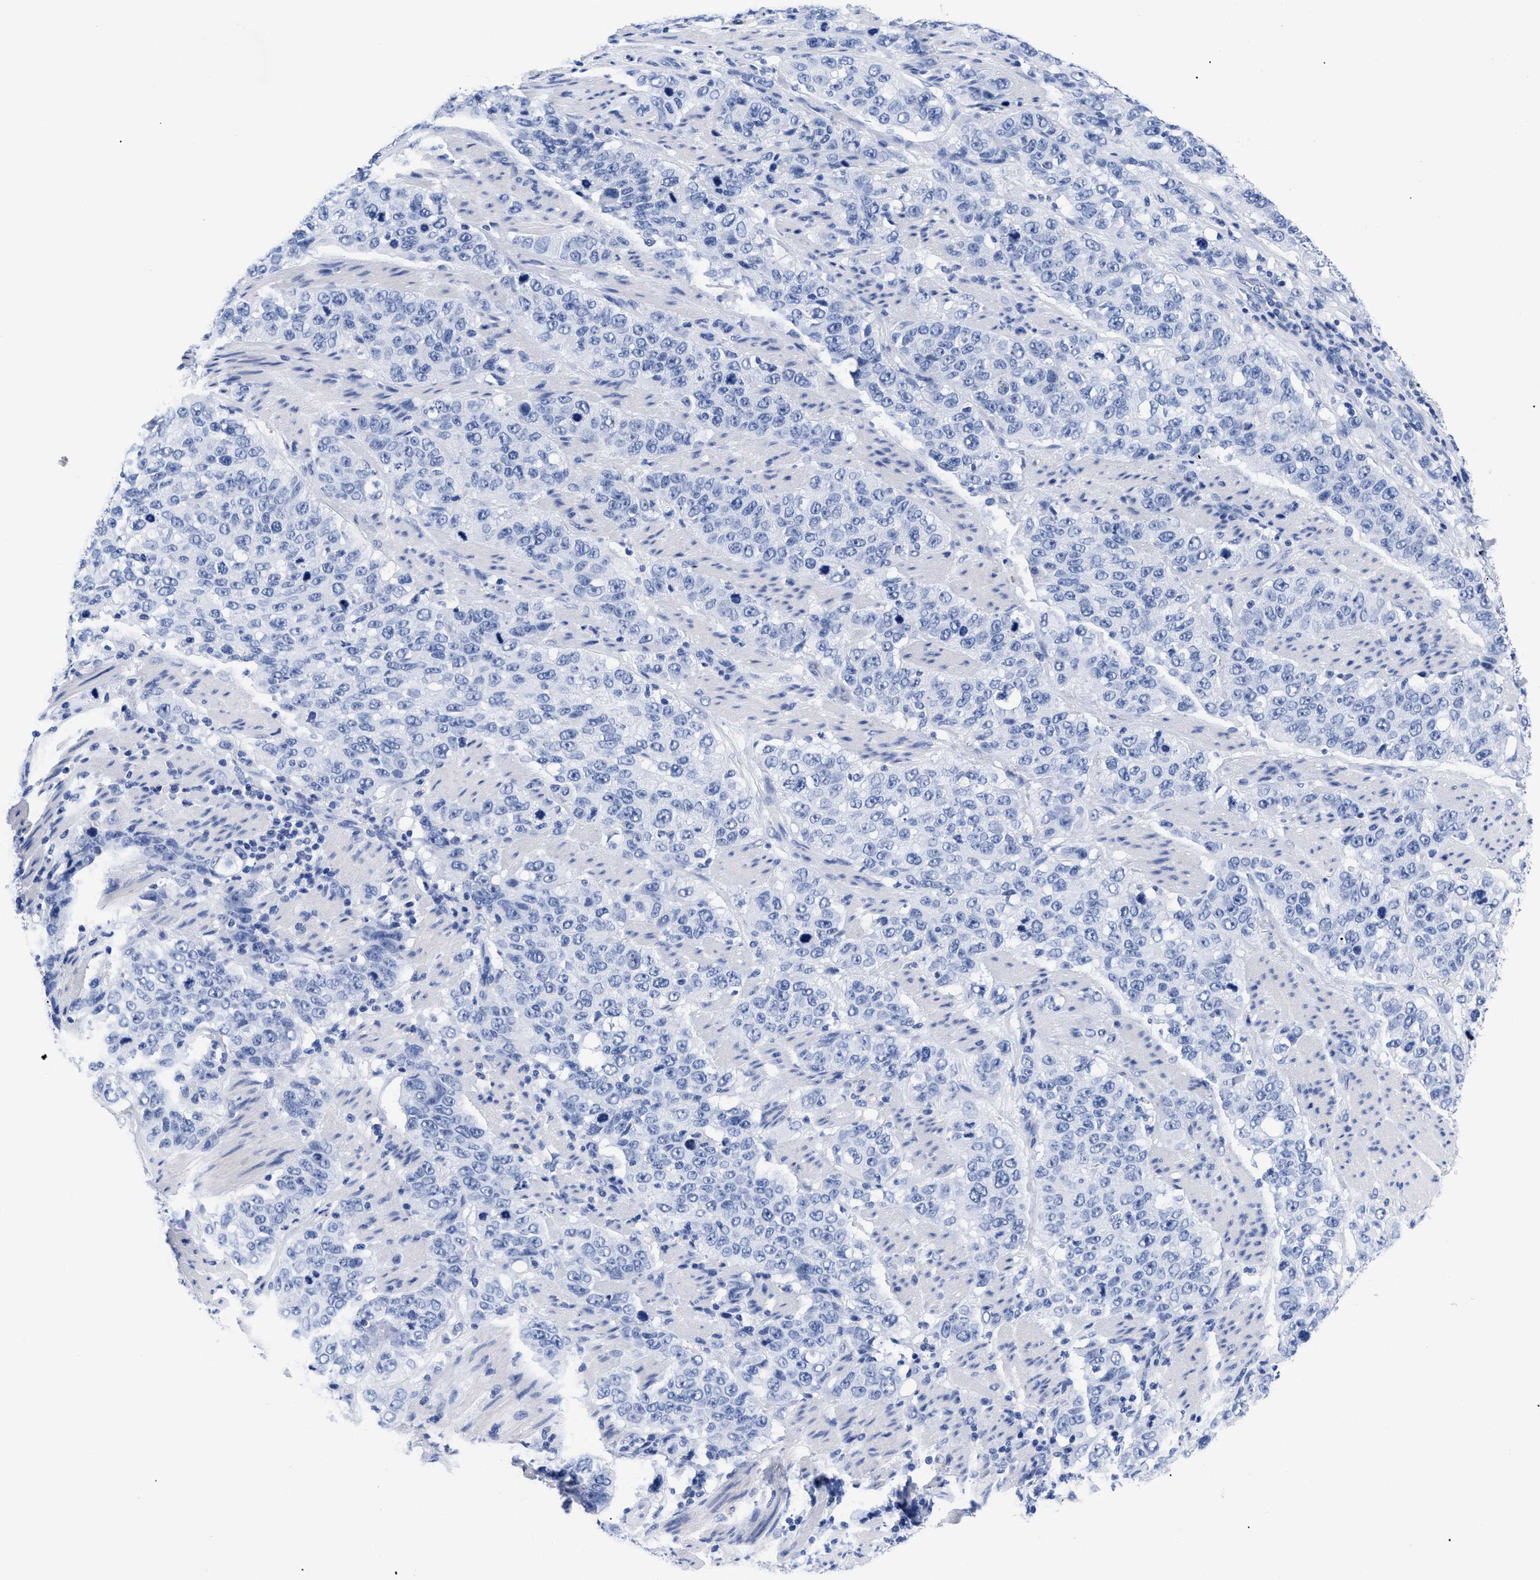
{"staining": {"intensity": "negative", "quantity": "none", "location": "none"}, "tissue": "stomach cancer", "cell_type": "Tumor cells", "image_type": "cancer", "snomed": [{"axis": "morphology", "description": "Adenocarcinoma, NOS"}, {"axis": "topography", "description": "Stomach"}], "caption": "This is an immunohistochemistry (IHC) photomicrograph of stomach adenocarcinoma. There is no staining in tumor cells.", "gene": "TREML1", "patient": {"sex": "male", "age": 48}}